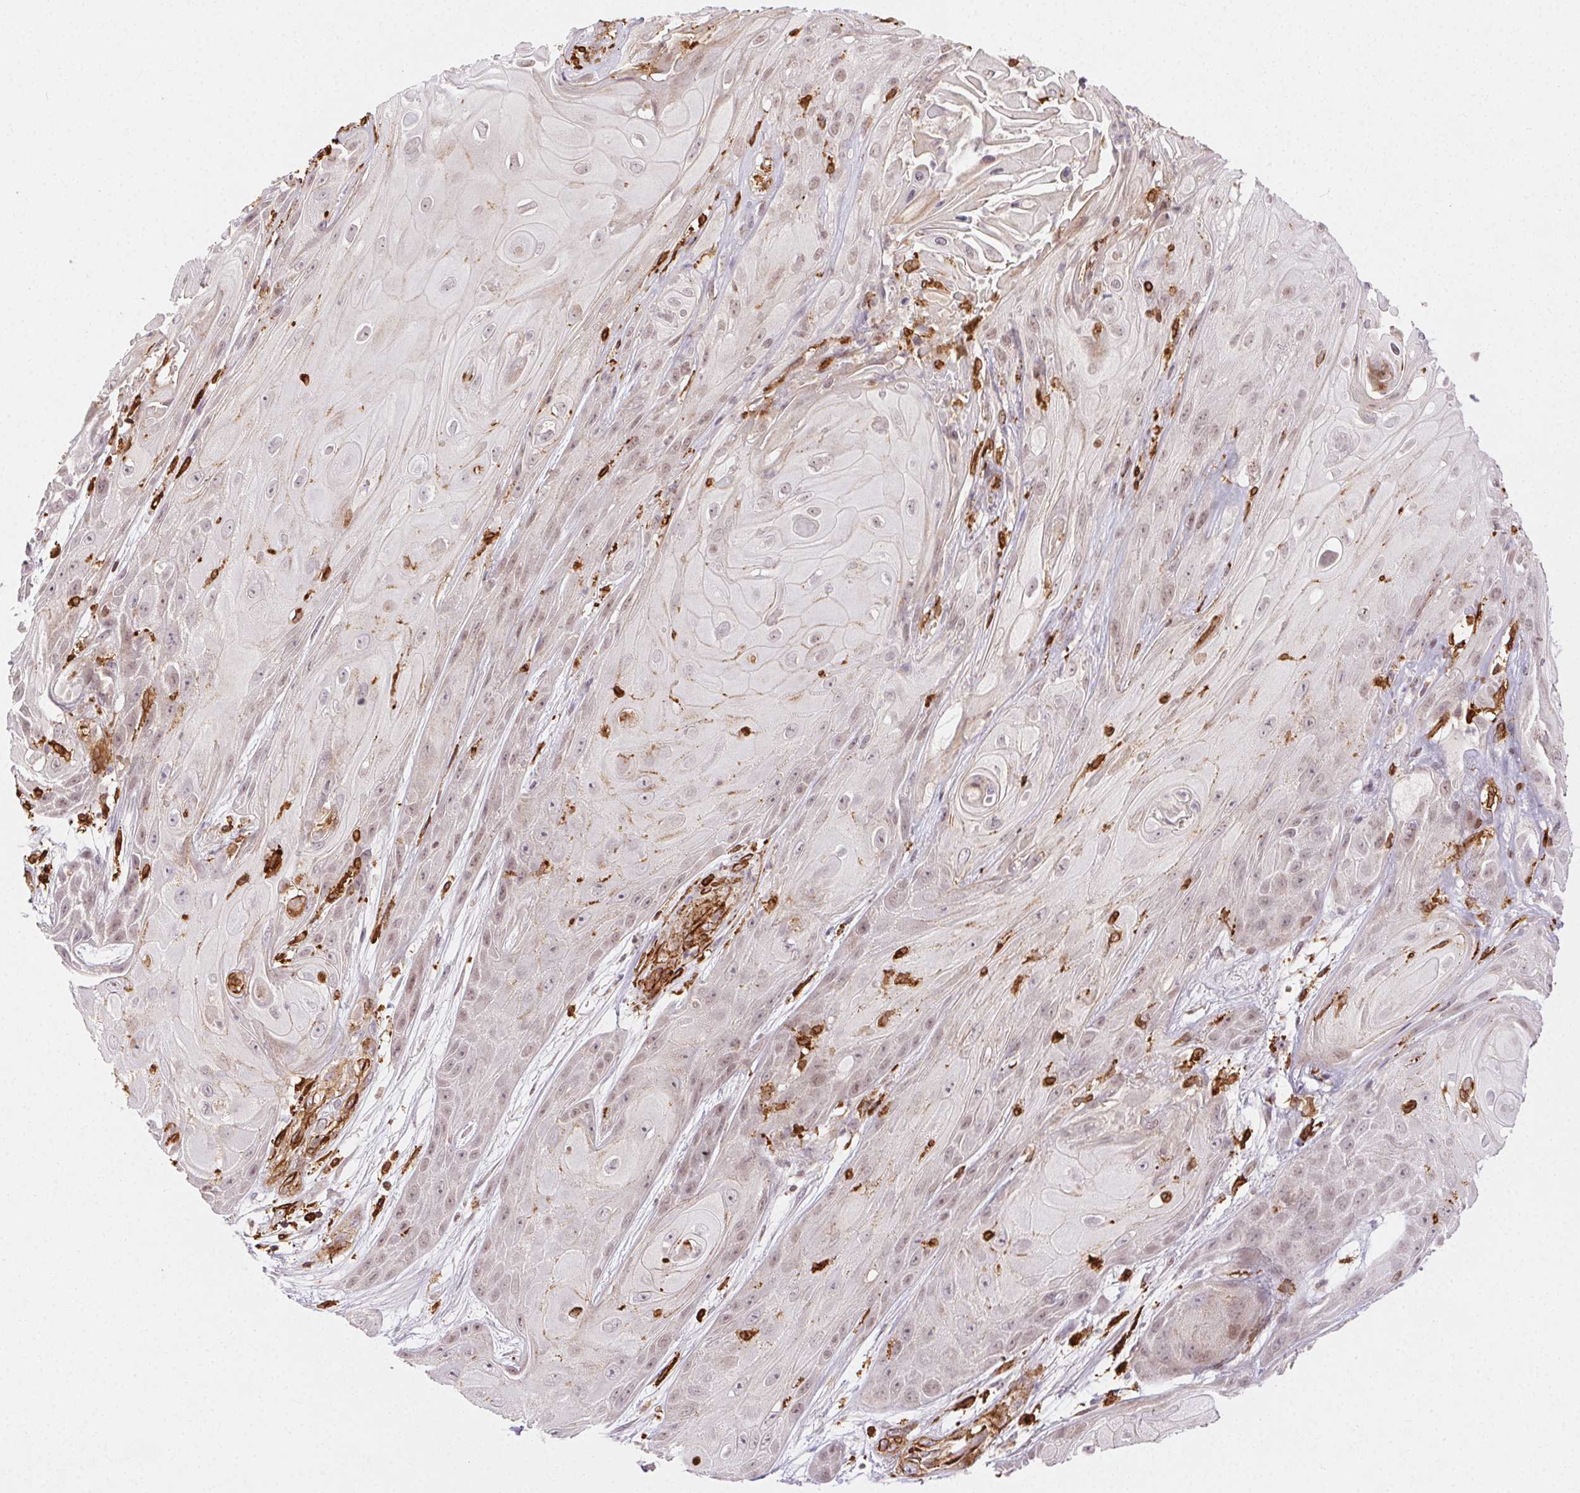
{"staining": {"intensity": "negative", "quantity": "none", "location": "none"}, "tissue": "skin cancer", "cell_type": "Tumor cells", "image_type": "cancer", "snomed": [{"axis": "morphology", "description": "Squamous cell carcinoma, NOS"}, {"axis": "topography", "description": "Skin"}], "caption": "An immunohistochemistry (IHC) histopathology image of skin cancer is shown. There is no staining in tumor cells of skin cancer.", "gene": "RNASET2", "patient": {"sex": "male", "age": 62}}